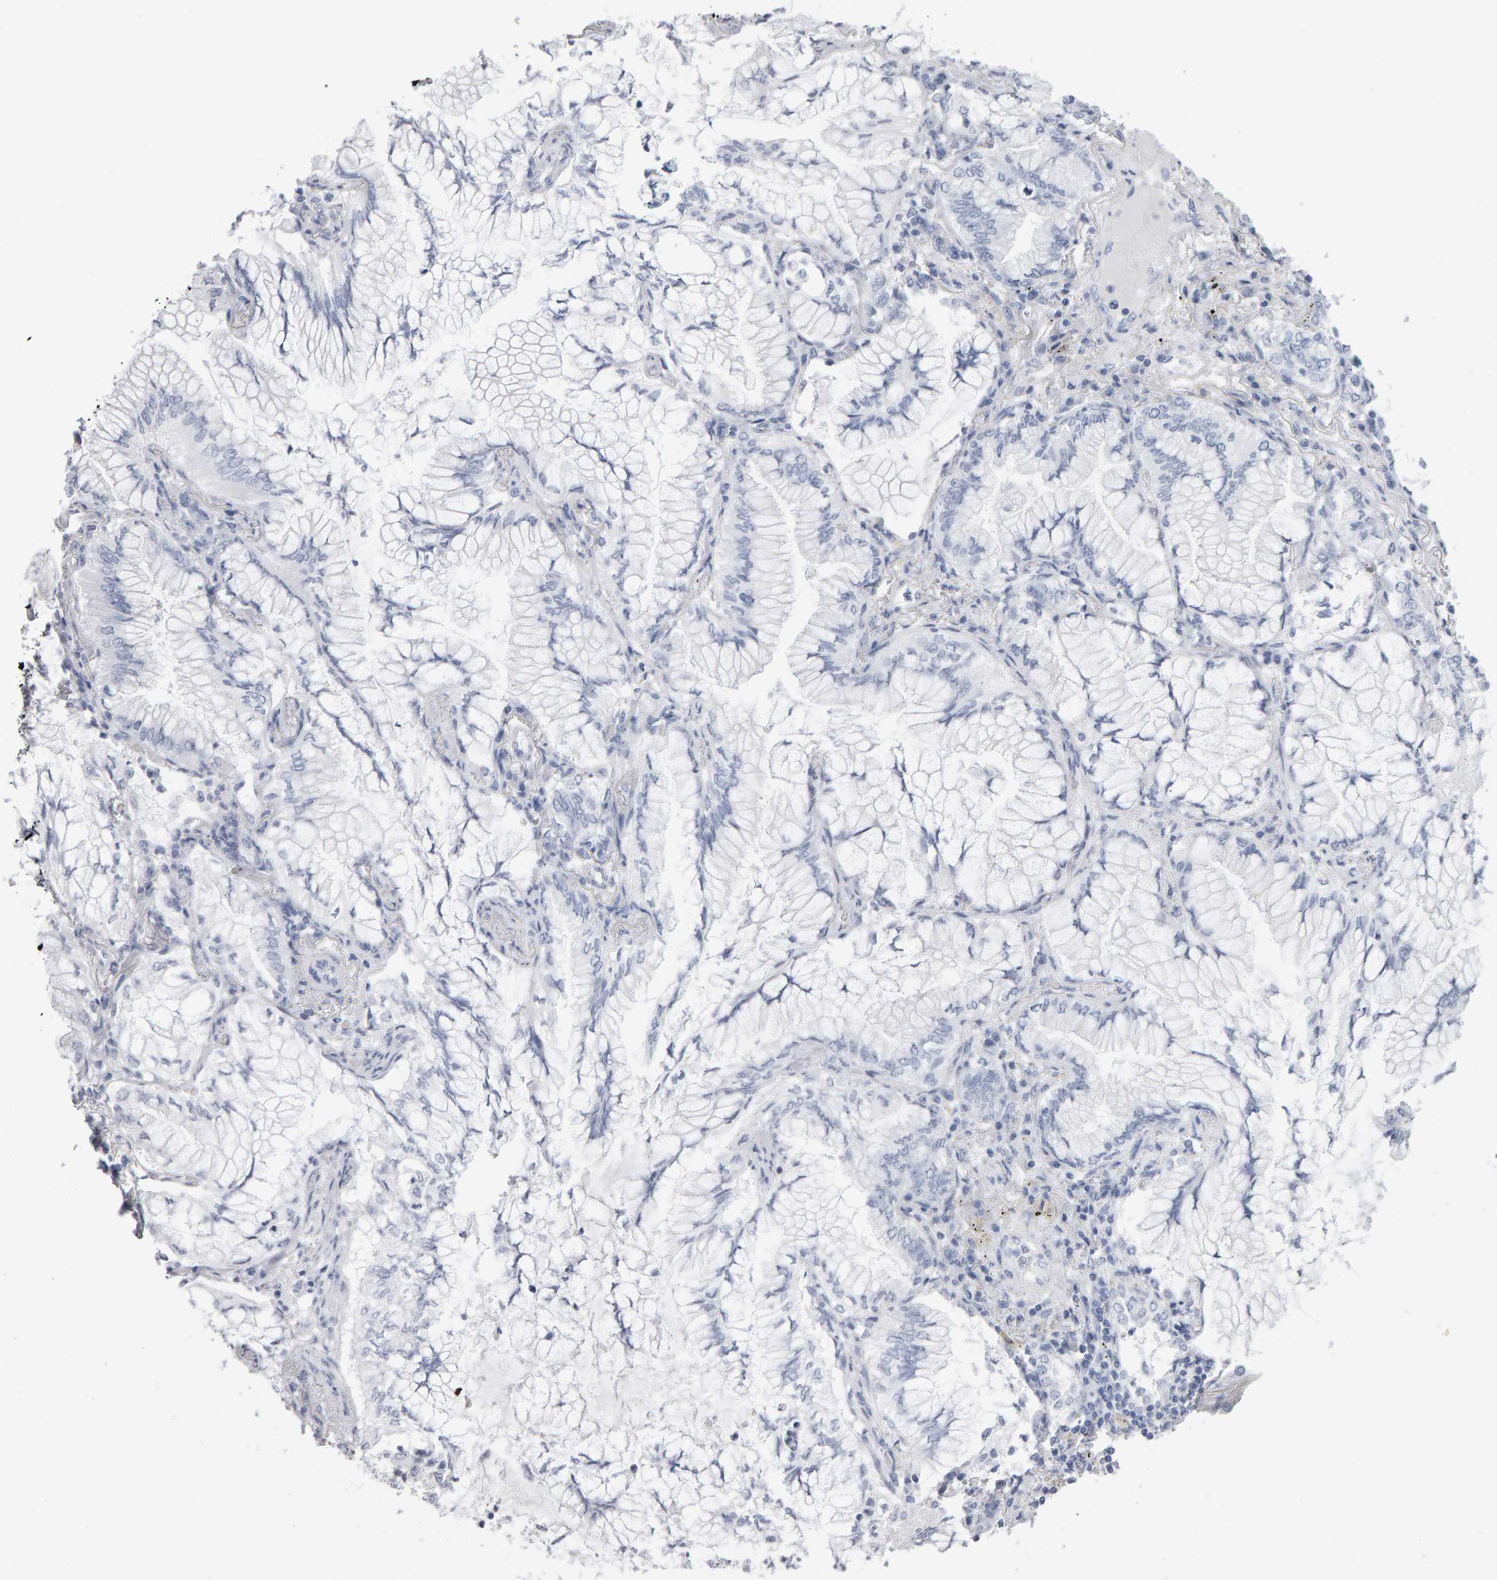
{"staining": {"intensity": "negative", "quantity": "none", "location": "none"}, "tissue": "lung cancer", "cell_type": "Tumor cells", "image_type": "cancer", "snomed": [{"axis": "morphology", "description": "Adenocarcinoma, NOS"}, {"axis": "topography", "description": "Lung"}], "caption": "Adenocarcinoma (lung) stained for a protein using IHC displays no expression tumor cells.", "gene": "NCDN", "patient": {"sex": "female", "age": 70}}